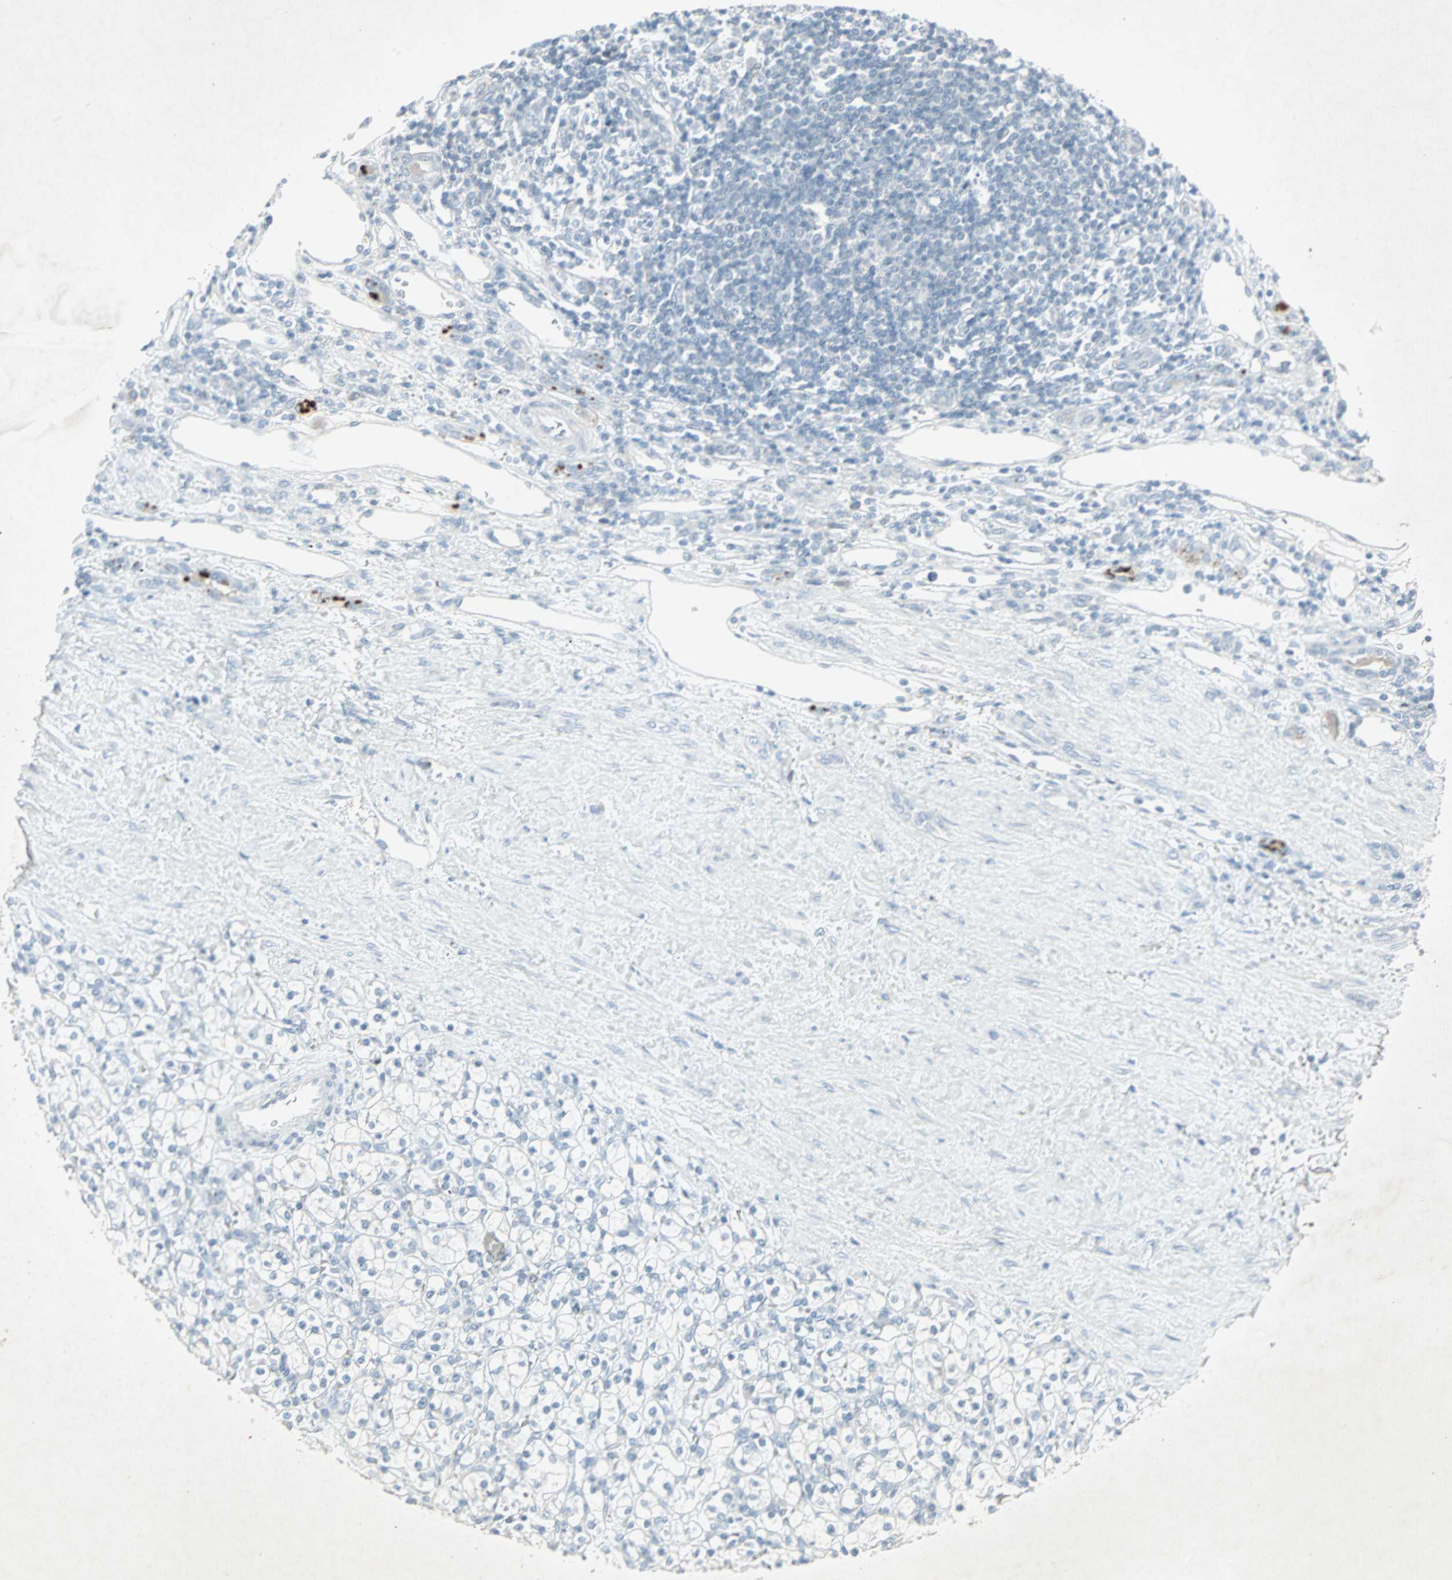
{"staining": {"intensity": "negative", "quantity": "none", "location": "none"}, "tissue": "renal cancer", "cell_type": "Tumor cells", "image_type": "cancer", "snomed": [{"axis": "morphology", "description": "Normal tissue, NOS"}, {"axis": "morphology", "description": "Adenocarcinoma, NOS"}, {"axis": "topography", "description": "Kidney"}], "caption": "DAB (3,3'-diaminobenzidine) immunohistochemical staining of renal cancer exhibits no significant expression in tumor cells.", "gene": "LANCL3", "patient": {"sex": "female", "age": 55}}